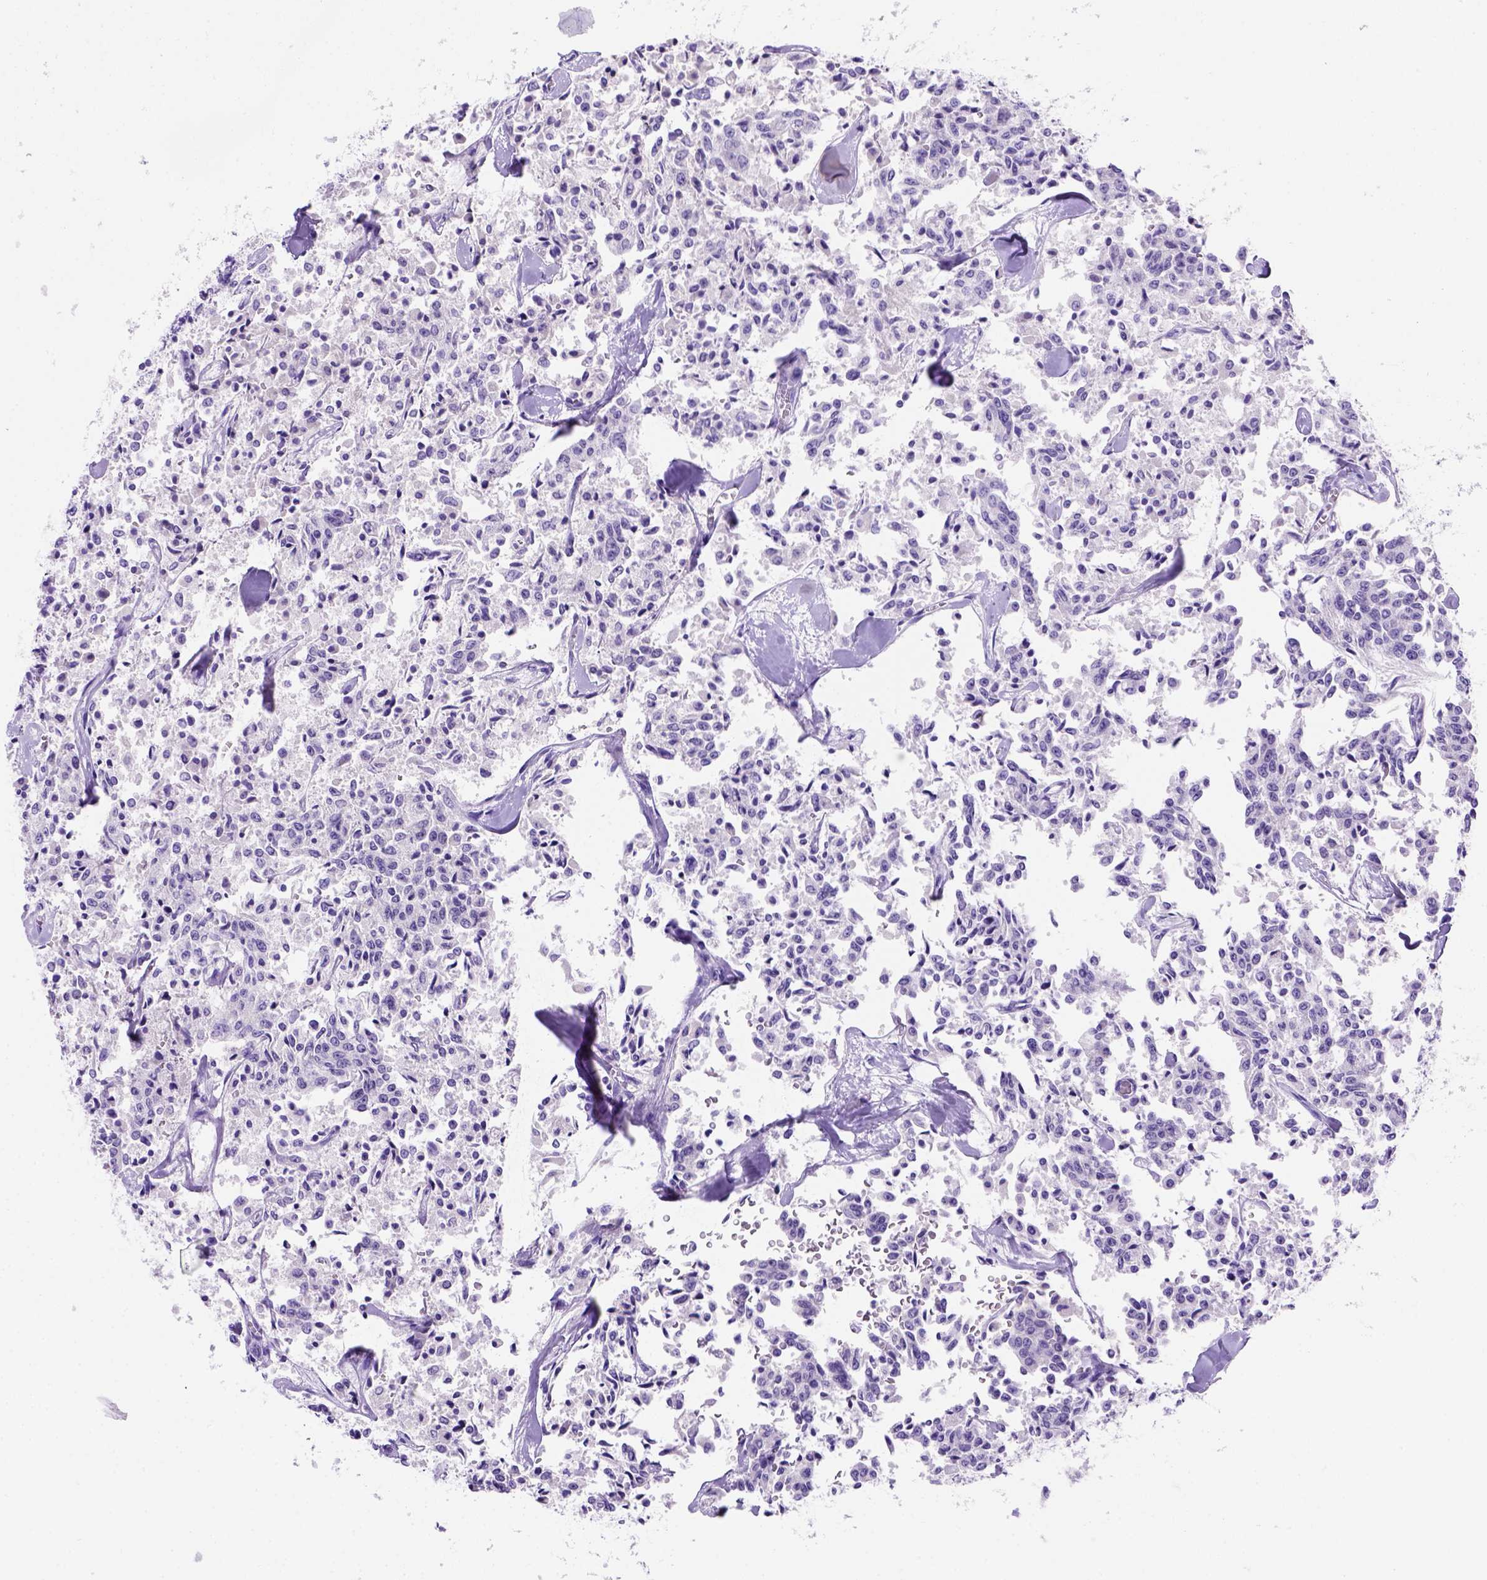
{"staining": {"intensity": "negative", "quantity": "none", "location": "none"}, "tissue": "carcinoid", "cell_type": "Tumor cells", "image_type": "cancer", "snomed": [{"axis": "morphology", "description": "Carcinoid, malignant, NOS"}, {"axis": "topography", "description": "Lung"}], "caption": "A micrograph of malignant carcinoid stained for a protein exhibits no brown staining in tumor cells.", "gene": "FAM81B", "patient": {"sex": "male", "age": 71}}